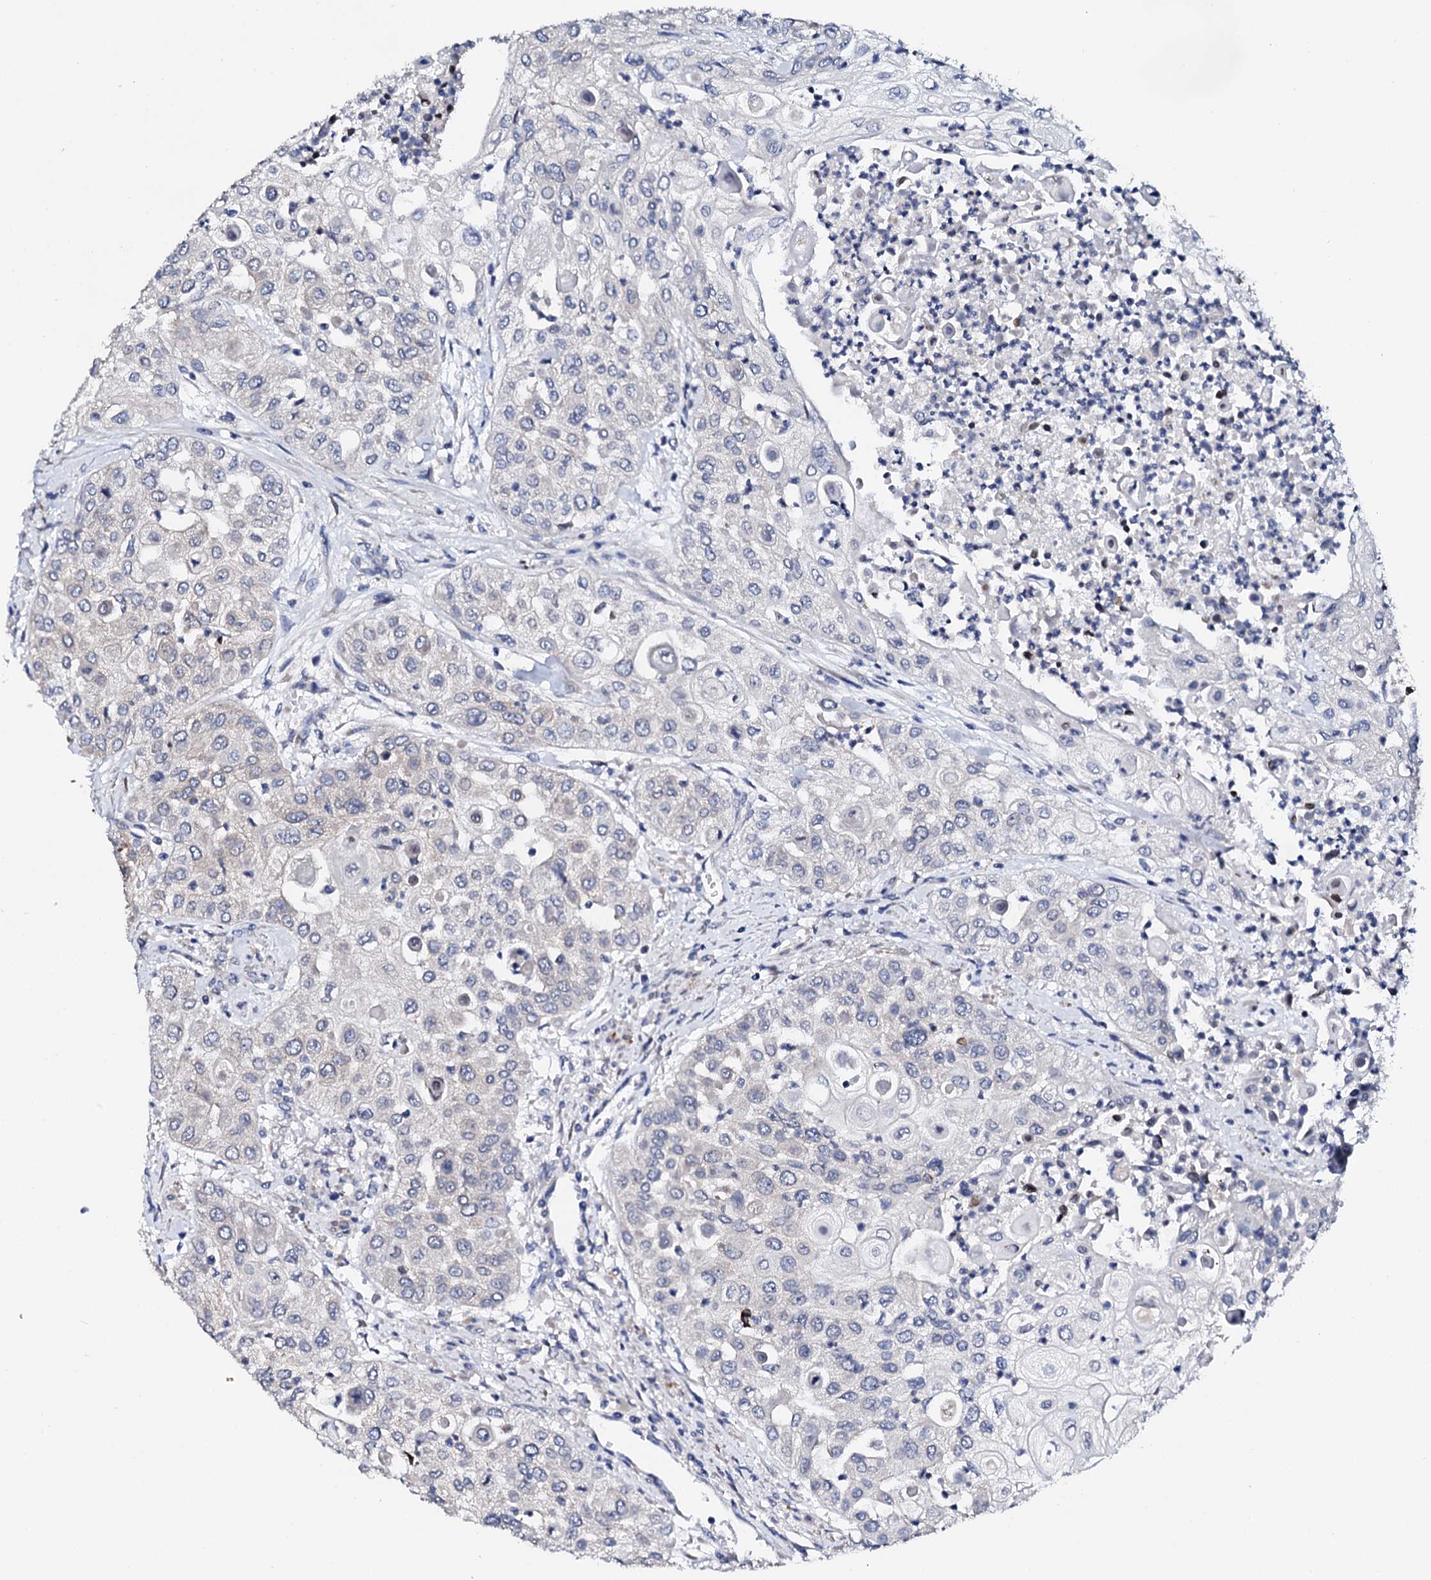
{"staining": {"intensity": "negative", "quantity": "none", "location": "none"}, "tissue": "urothelial cancer", "cell_type": "Tumor cells", "image_type": "cancer", "snomed": [{"axis": "morphology", "description": "Urothelial carcinoma, High grade"}, {"axis": "topography", "description": "Urinary bladder"}], "caption": "A micrograph of human urothelial cancer is negative for staining in tumor cells.", "gene": "NUP58", "patient": {"sex": "female", "age": 79}}